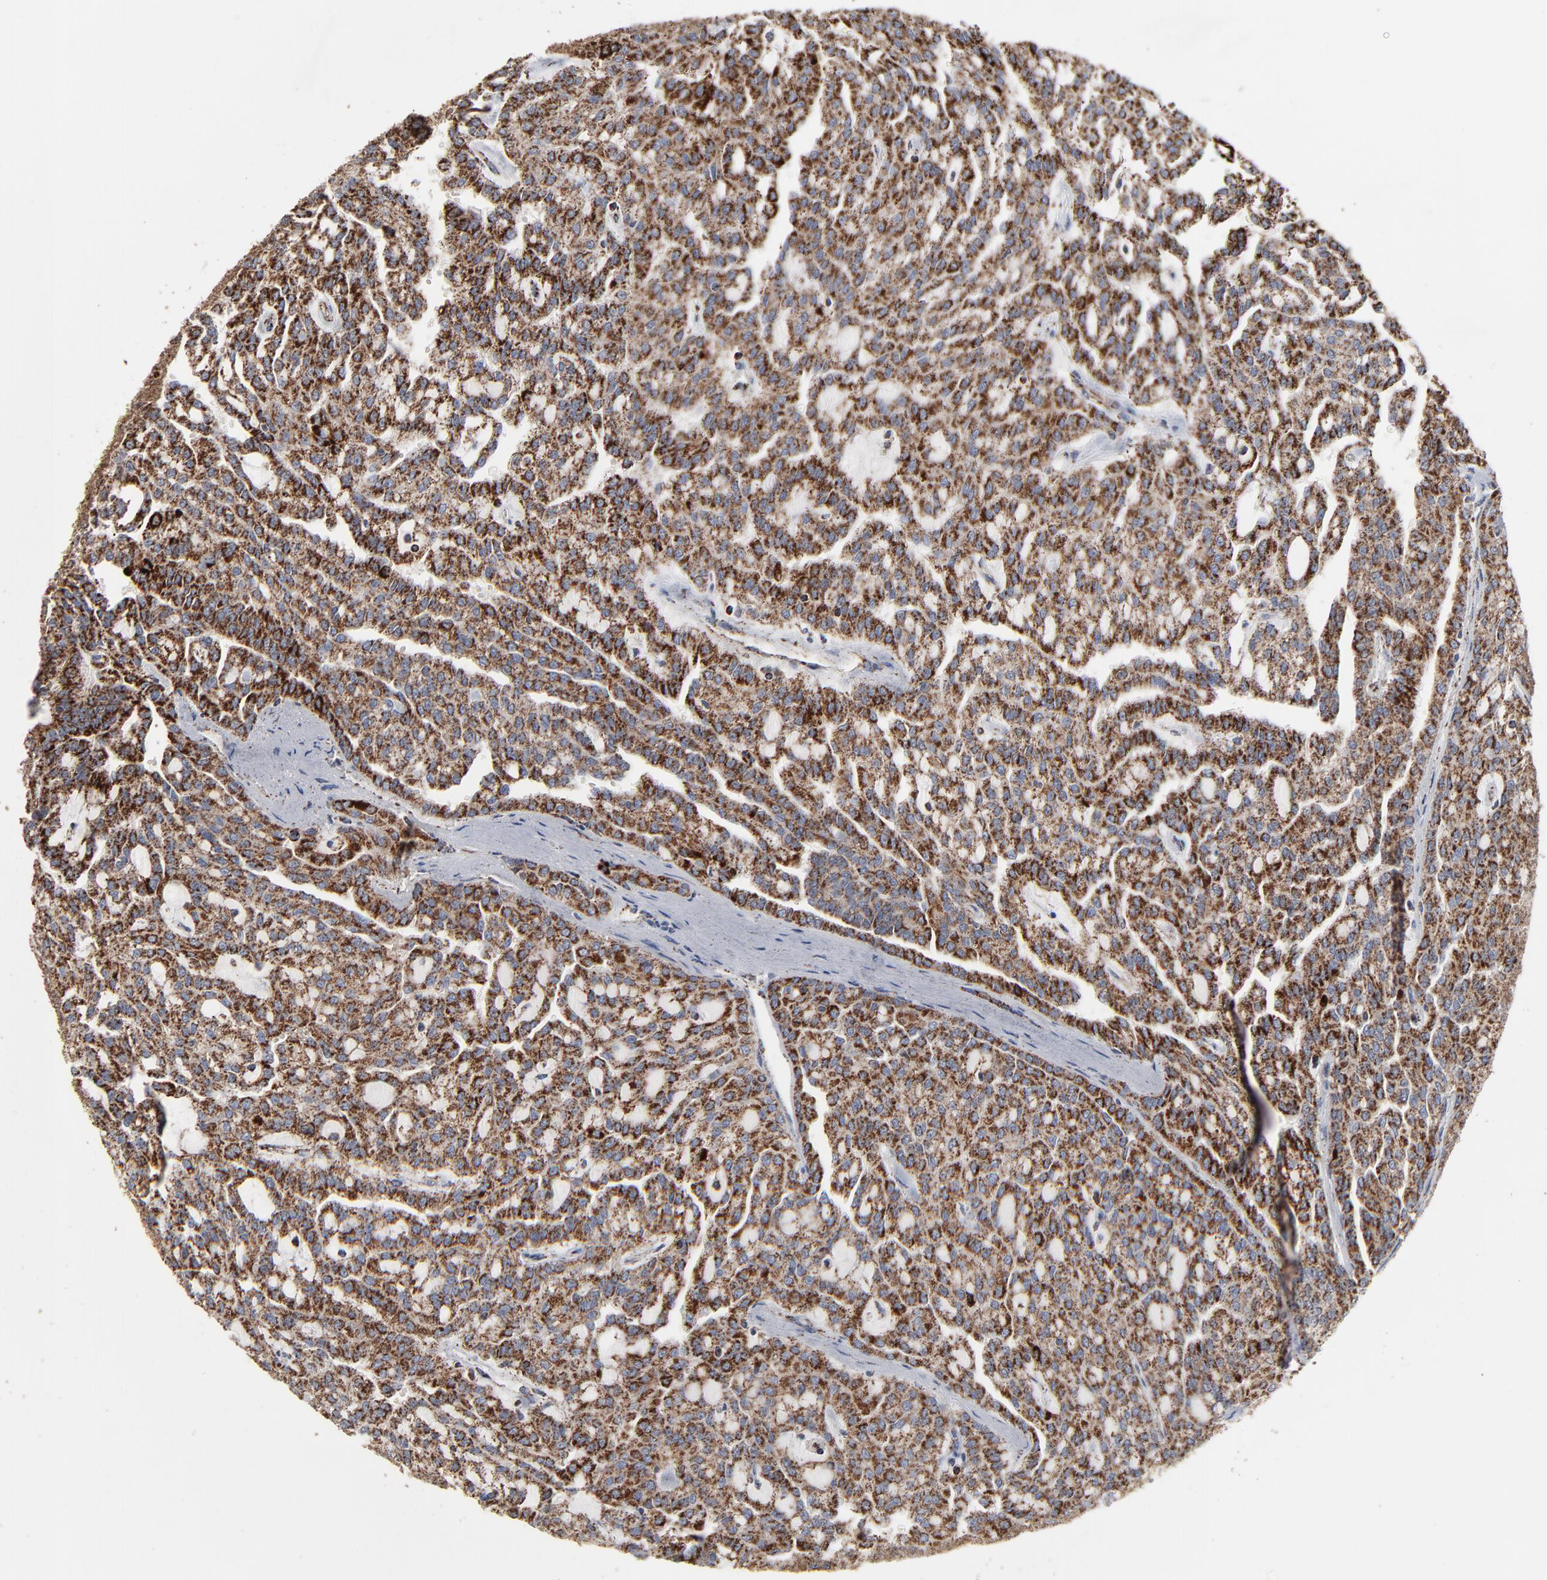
{"staining": {"intensity": "strong", "quantity": ">75%", "location": "cytoplasmic/membranous"}, "tissue": "renal cancer", "cell_type": "Tumor cells", "image_type": "cancer", "snomed": [{"axis": "morphology", "description": "Adenocarcinoma, NOS"}, {"axis": "topography", "description": "Kidney"}], "caption": "High-power microscopy captured an immunohistochemistry (IHC) micrograph of renal cancer (adenocarcinoma), revealing strong cytoplasmic/membranous expression in about >75% of tumor cells.", "gene": "UQCRC1", "patient": {"sex": "male", "age": 63}}